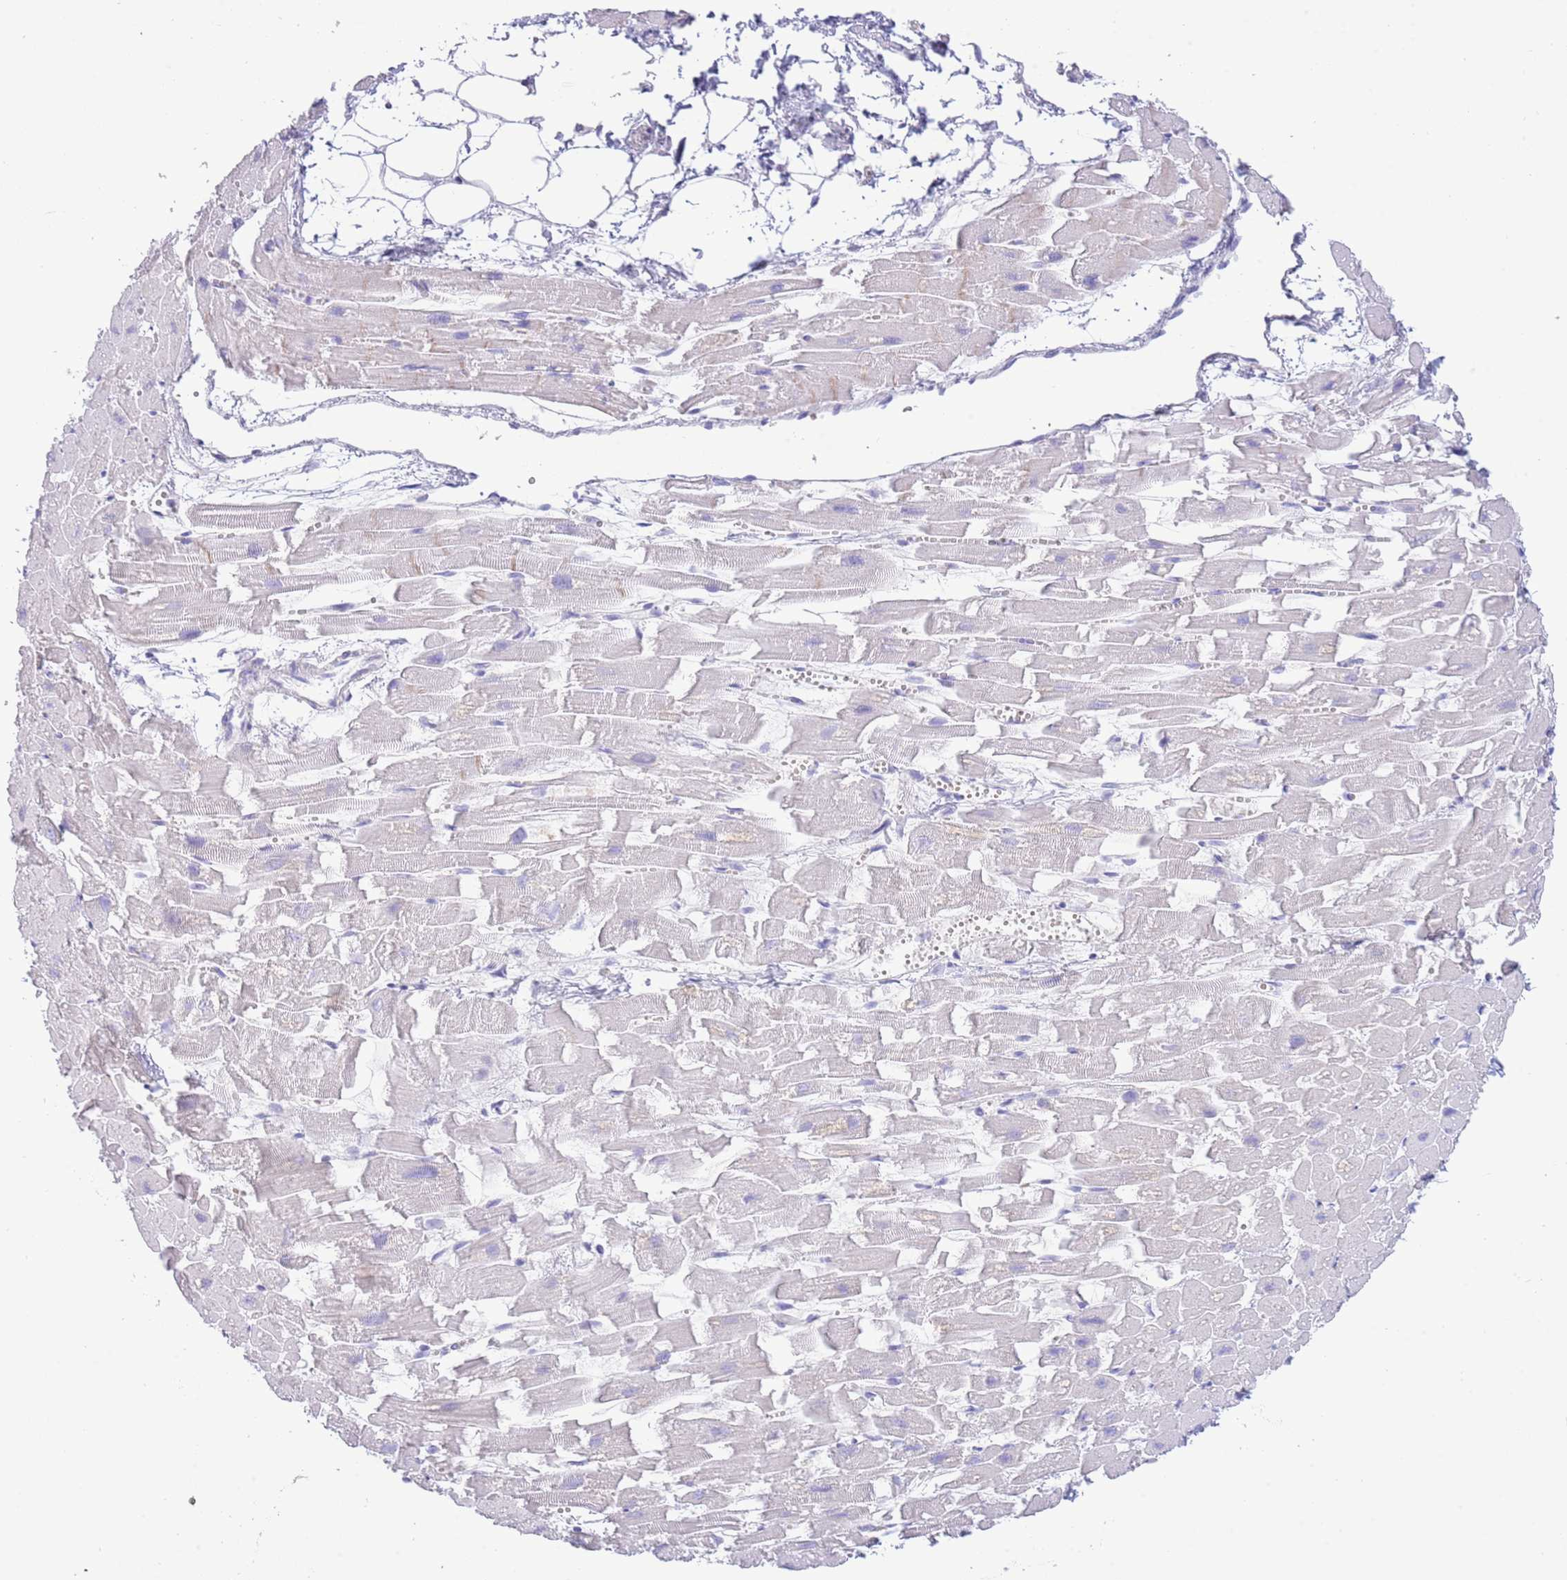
{"staining": {"intensity": "negative", "quantity": "none", "location": "none"}, "tissue": "heart muscle", "cell_type": "Cardiomyocytes", "image_type": "normal", "snomed": [{"axis": "morphology", "description": "Normal tissue, NOS"}, {"axis": "topography", "description": "Heart"}], "caption": "A micrograph of heart muscle stained for a protein exhibits no brown staining in cardiomyocytes. The staining is performed using DAB (3,3'-diaminobenzidine) brown chromogen with nuclei counter-stained in using hematoxylin.", "gene": "ACR", "patient": {"sex": "female", "age": 64}}